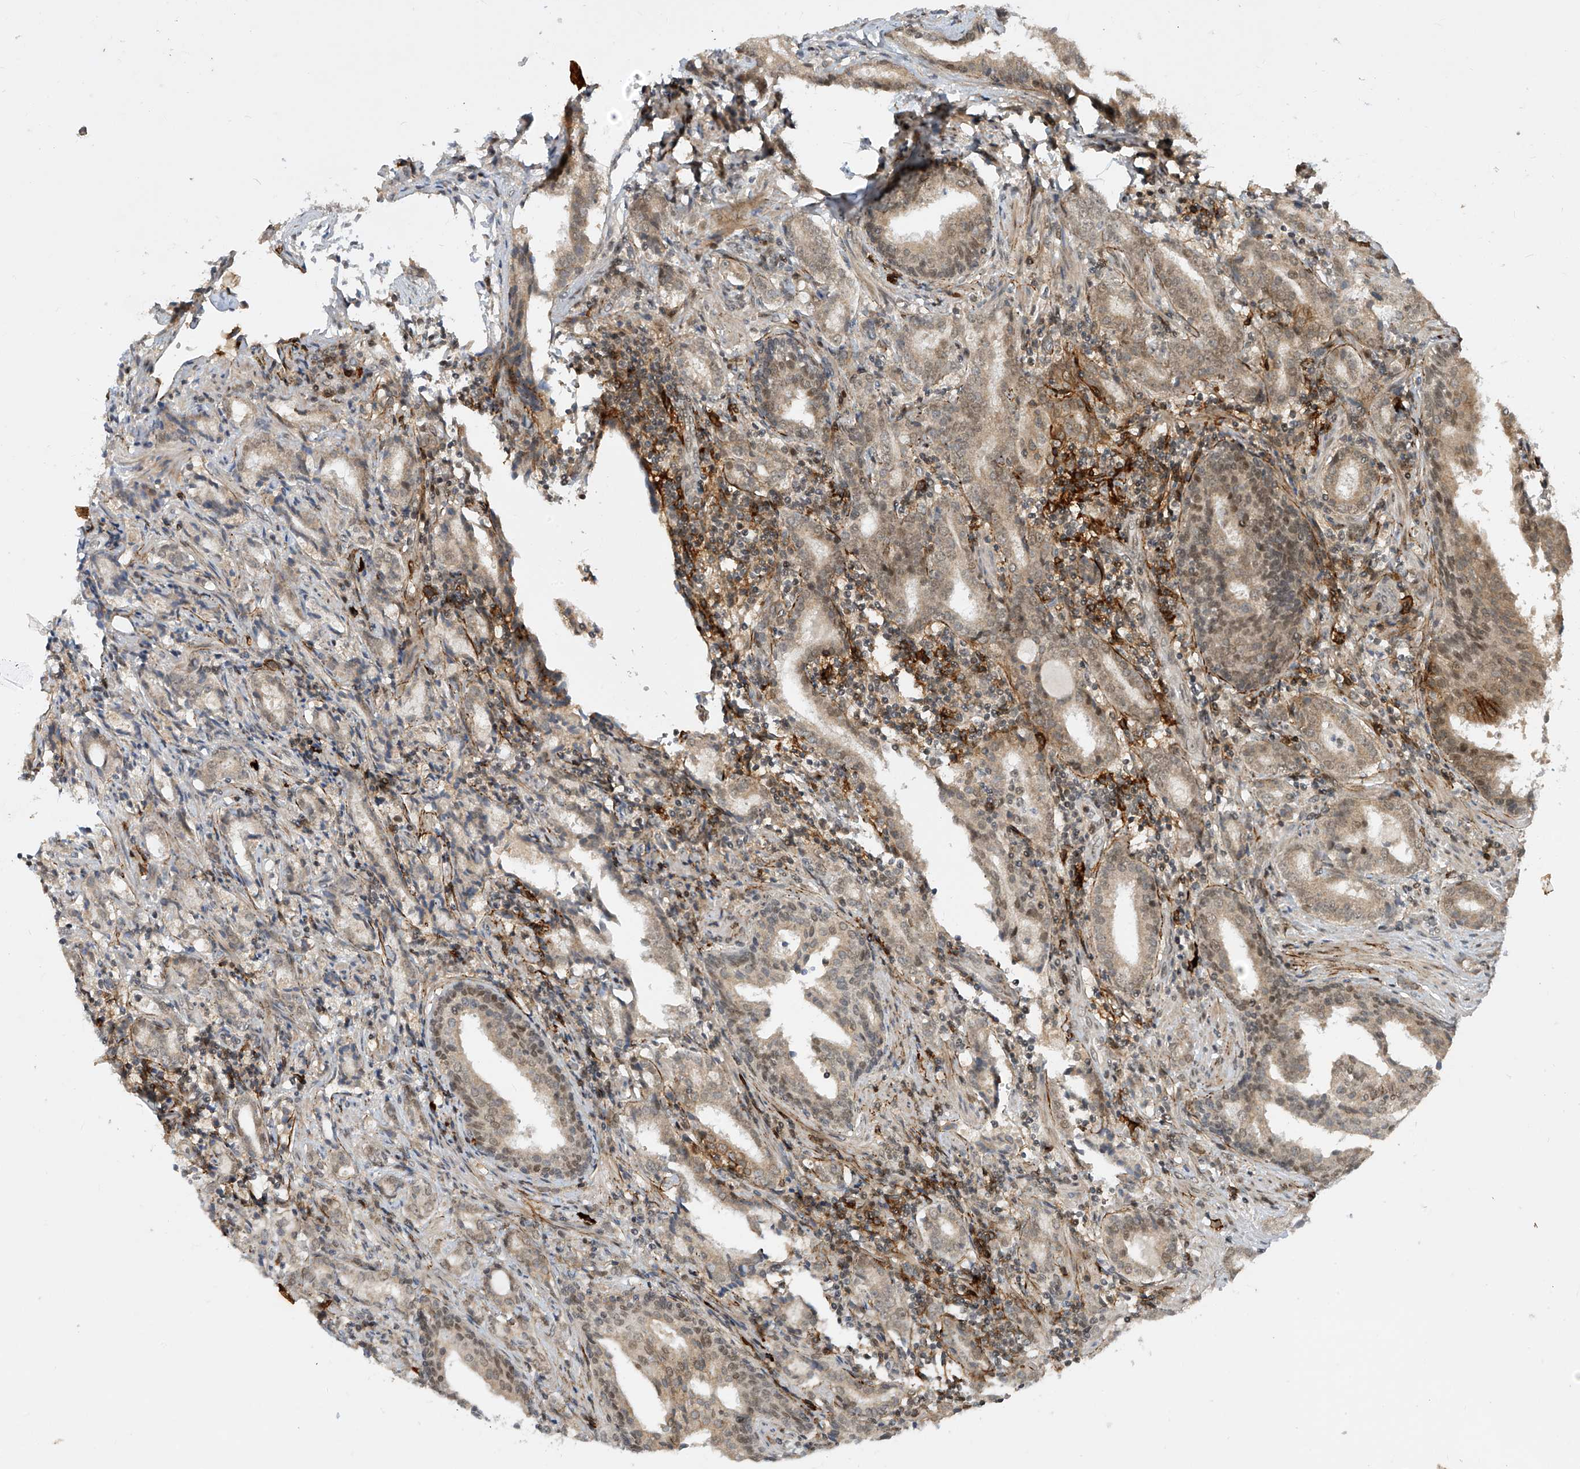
{"staining": {"intensity": "weak", "quantity": ">75%", "location": "cytoplasmic/membranous"}, "tissue": "prostate cancer", "cell_type": "Tumor cells", "image_type": "cancer", "snomed": [{"axis": "morphology", "description": "Adenocarcinoma, High grade"}, {"axis": "topography", "description": "Prostate"}], "caption": "Prostate high-grade adenocarcinoma stained with DAB immunohistochemistry shows low levels of weak cytoplasmic/membranous staining in approximately >75% of tumor cells. Using DAB (3,3'-diaminobenzidine) (brown) and hematoxylin (blue) stains, captured at high magnification using brightfield microscopy.", "gene": "LAGE3", "patient": {"sex": "male", "age": 63}}